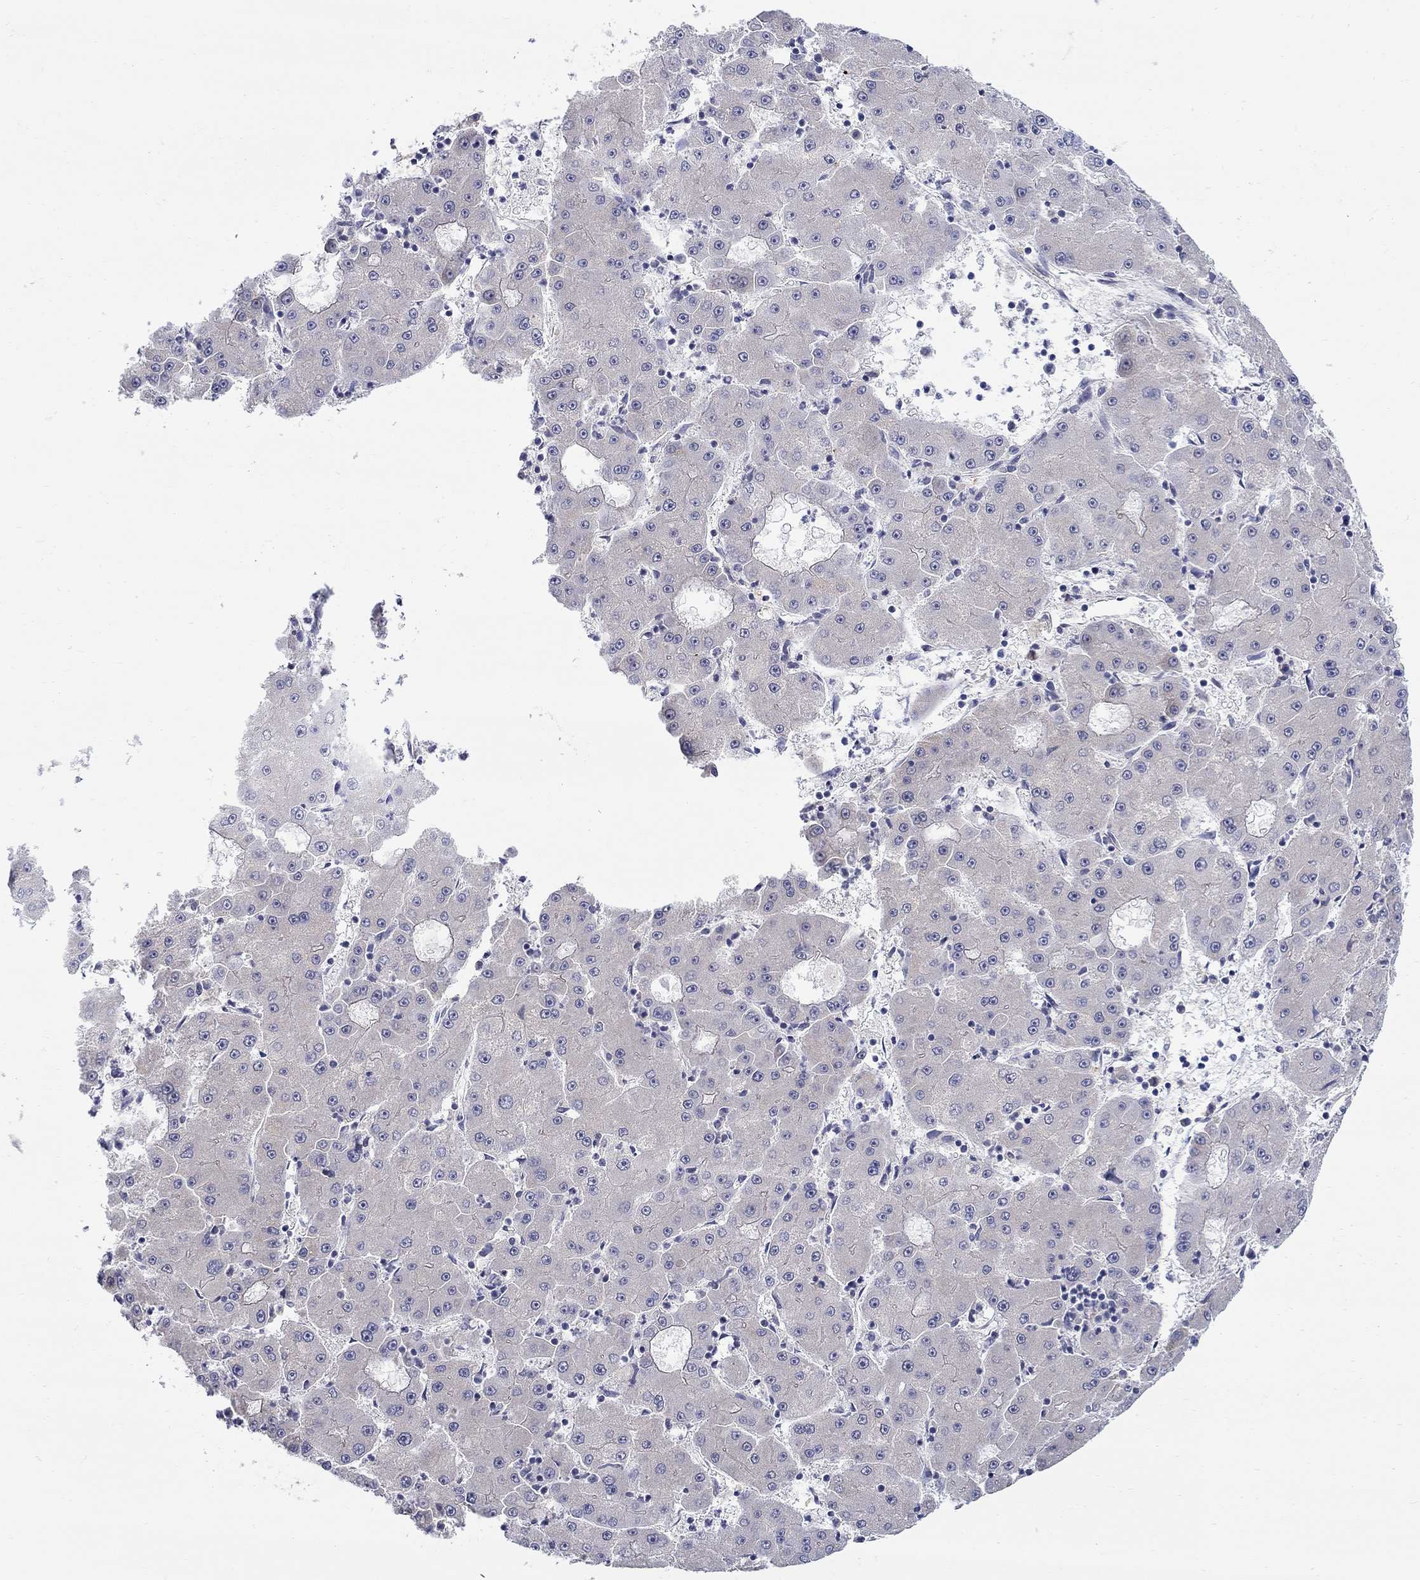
{"staining": {"intensity": "negative", "quantity": "none", "location": "none"}, "tissue": "liver cancer", "cell_type": "Tumor cells", "image_type": "cancer", "snomed": [{"axis": "morphology", "description": "Carcinoma, Hepatocellular, NOS"}, {"axis": "topography", "description": "Liver"}], "caption": "Photomicrograph shows no protein expression in tumor cells of liver cancer tissue.", "gene": "QRFPR", "patient": {"sex": "male", "age": 73}}